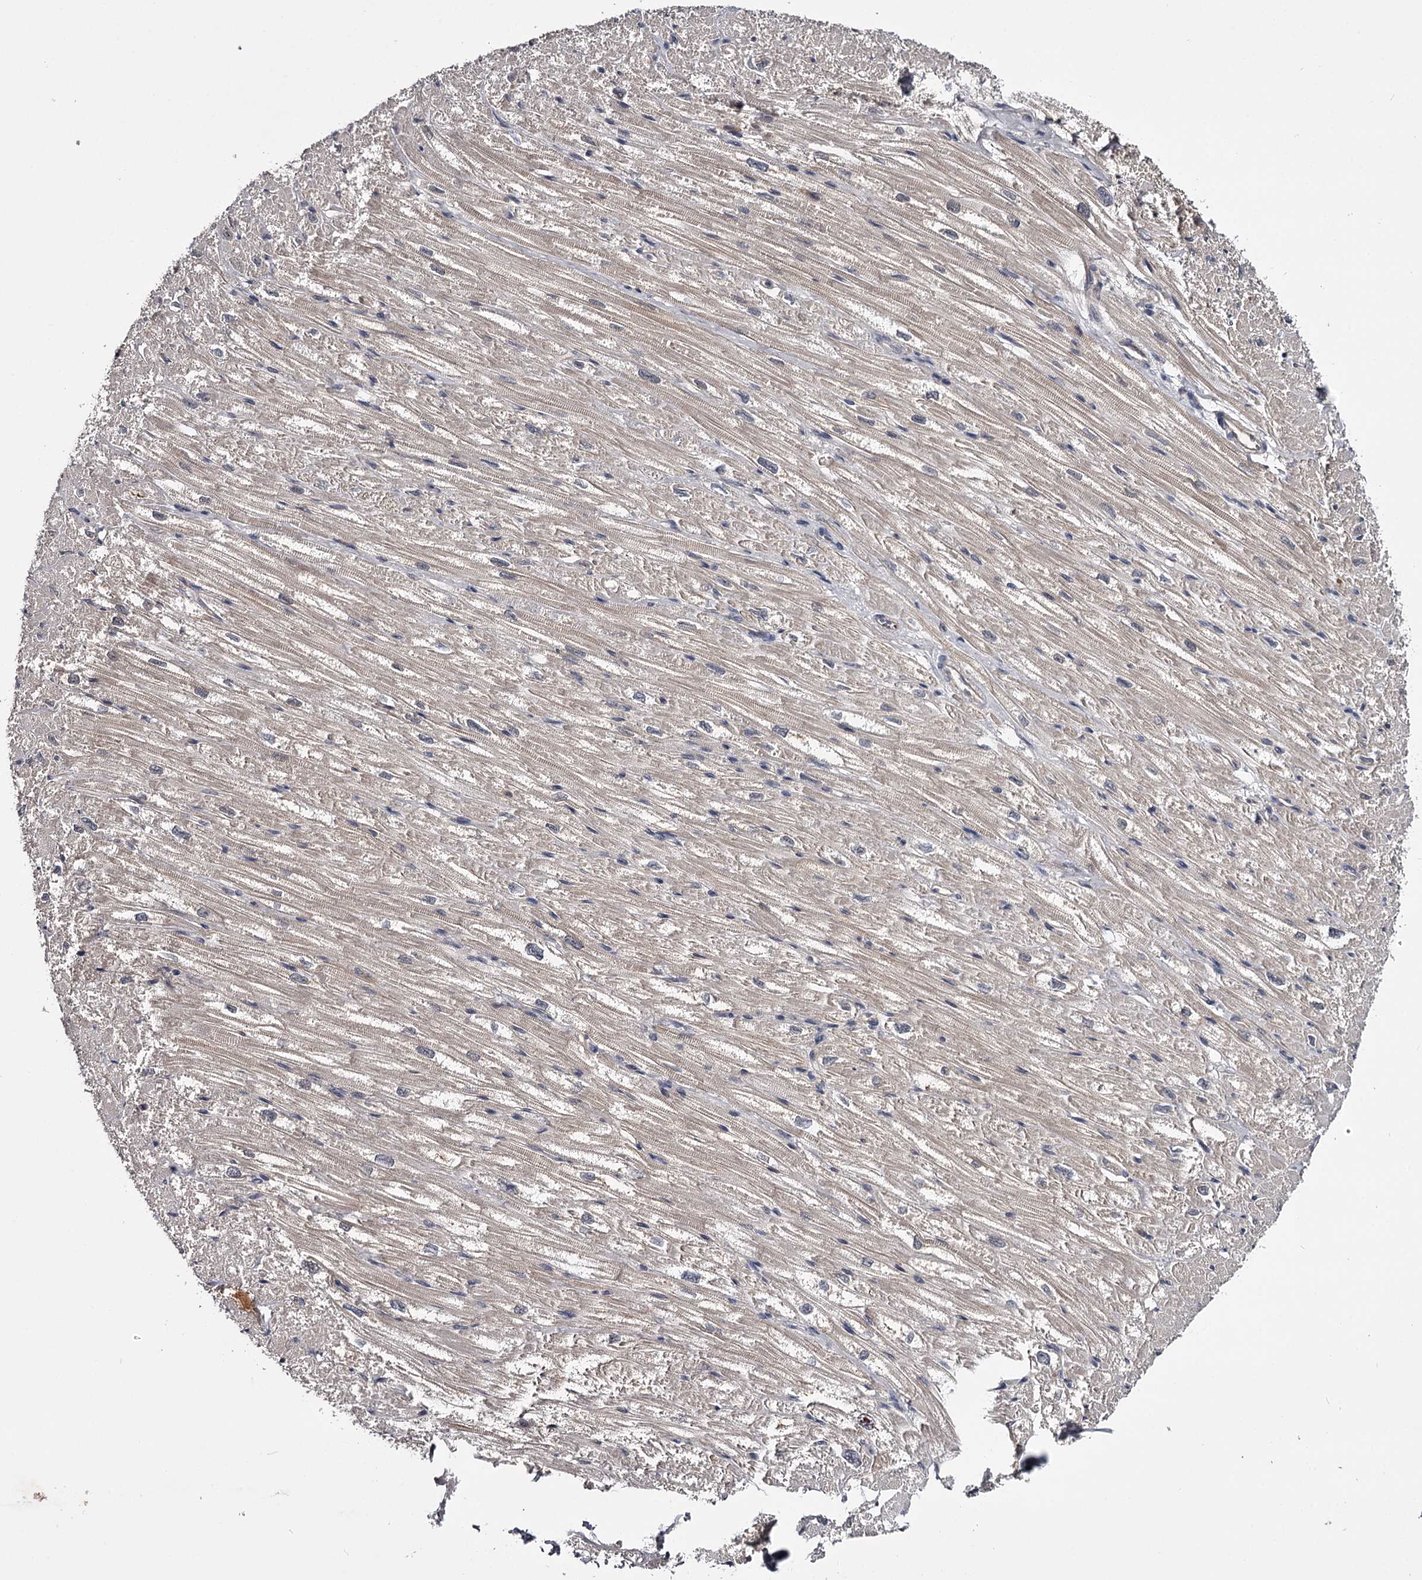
{"staining": {"intensity": "weak", "quantity": "<25%", "location": "cytoplasmic/membranous"}, "tissue": "heart muscle", "cell_type": "Cardiomyocytes", "image_type": "normal", "snomed": [{"axis": "morphology", "description": "Normal tissue, NOS"}, {"axis": "topography", "description": "Heart"}], "caption": "IHC micrograph of normal heart muscle: human heart muscle stained with DAB displays no significant protein staining in cardiomyocytes. Brightfield microscopy of immunohistochemistry (IHC) stained with DAB (brown) and hematoxylin (blue), captured at high magnification.", "gene": "GSTO1", "patient": {"sex": "male", "age": 50}}